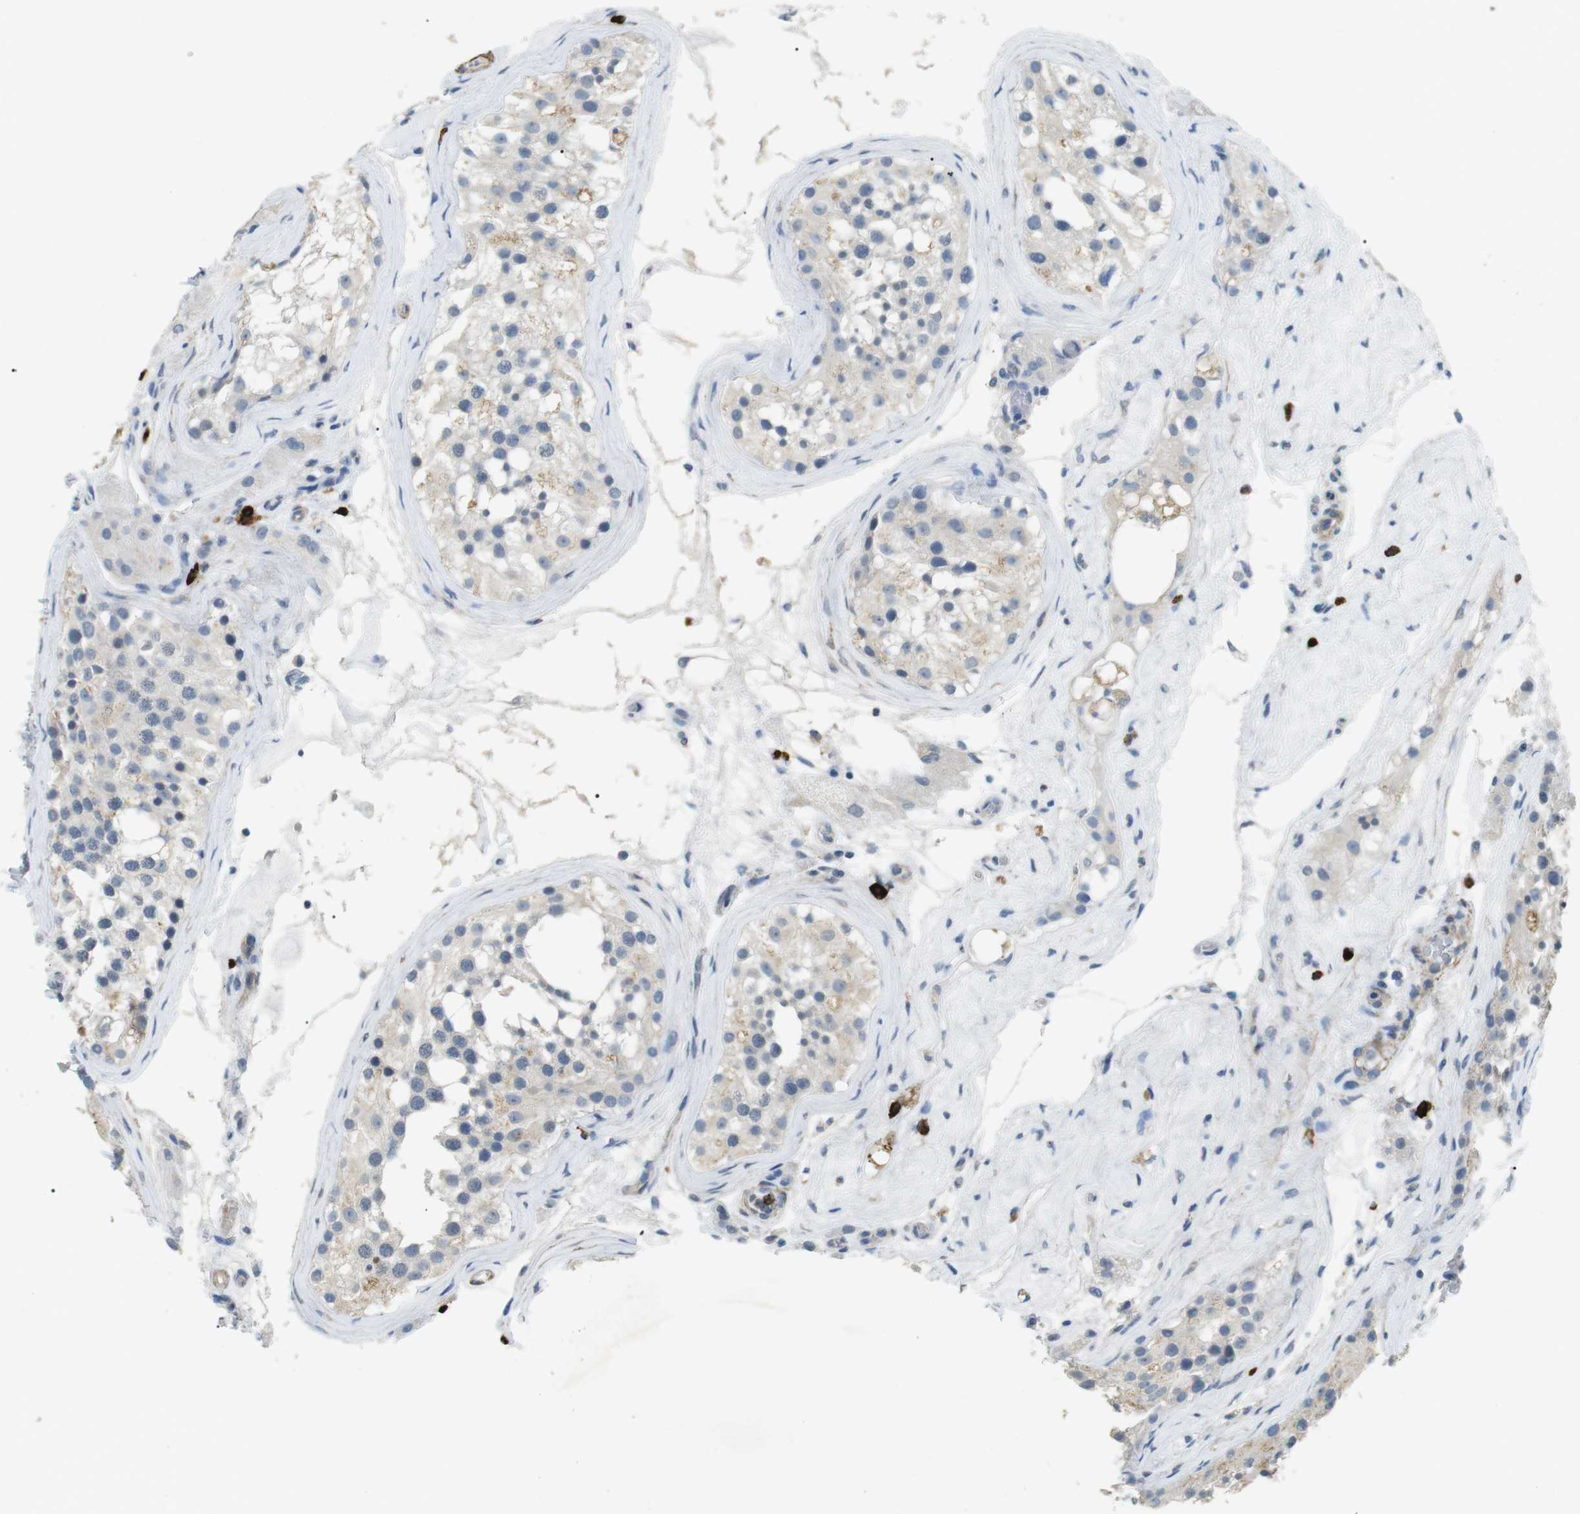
{"staining": {"intensity": "weak", "quantity": "<25%", "location": "cytoplasmic/membranous"}, "tissue": "testis", "cell_type": "Cells in seminiferous ducts", "image_type": "normal", "snomed": [{"axis": "morphology", "description": "Normal tissue, NOS"}, {"axis": "morphology", "description": "Seminoma, NOS"}, {"axis": "topography", "description": "Testis"}], "caption": "Testis stained for a protein using immunohistochemistry displays no expression cells in seminiferous ducts.", "gene": "GZMM", "patient": {"sex": "male", "age": 71}}